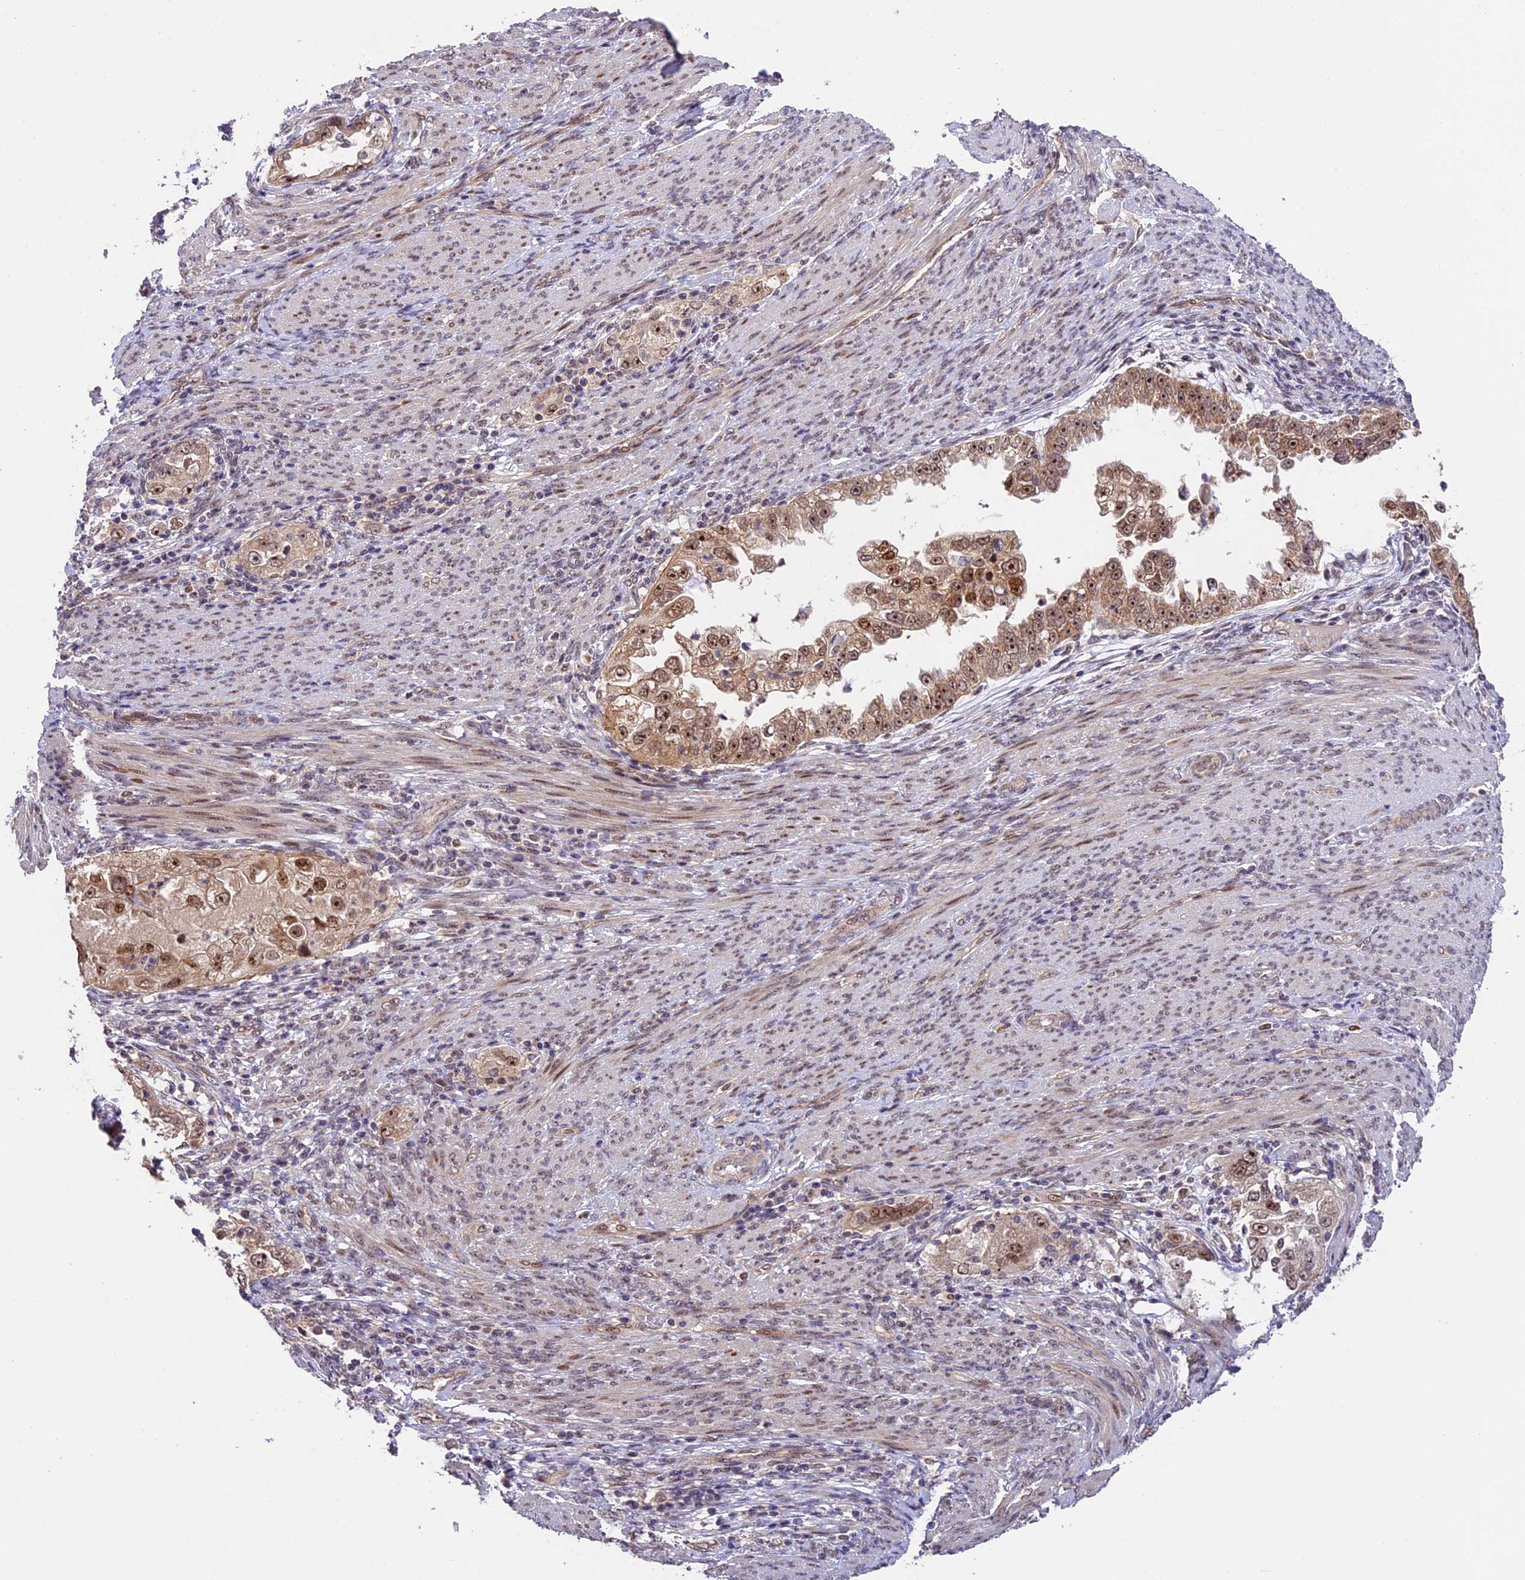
{"staining": {"intensity": "moderate", "quantity": ">75%", "location": "cytoplasmic/membranous,nuclear"}, "tissue": "endometrial cancer", "cell_type": "Tumor cells", "image_type": "cancer", "snomed": [{"axis": "morphology", "description": "Adenocarcinoma, NOS"}, {"axis": "topography", "description": "Endometrium"}], "caption": "Endometrial cancer stained with DAB (3,3'-diaminobenzidine) immunohistochemistry reveals medium levels of moderate cytoplasmic/membranous and nuclear staining in approximately >75% of tumor cells. (brown staining indicates protein expression, while blue staining denotes nuclei).", "gene": "ZAR1L", "patient": {"sex": "female", "age": 85}}